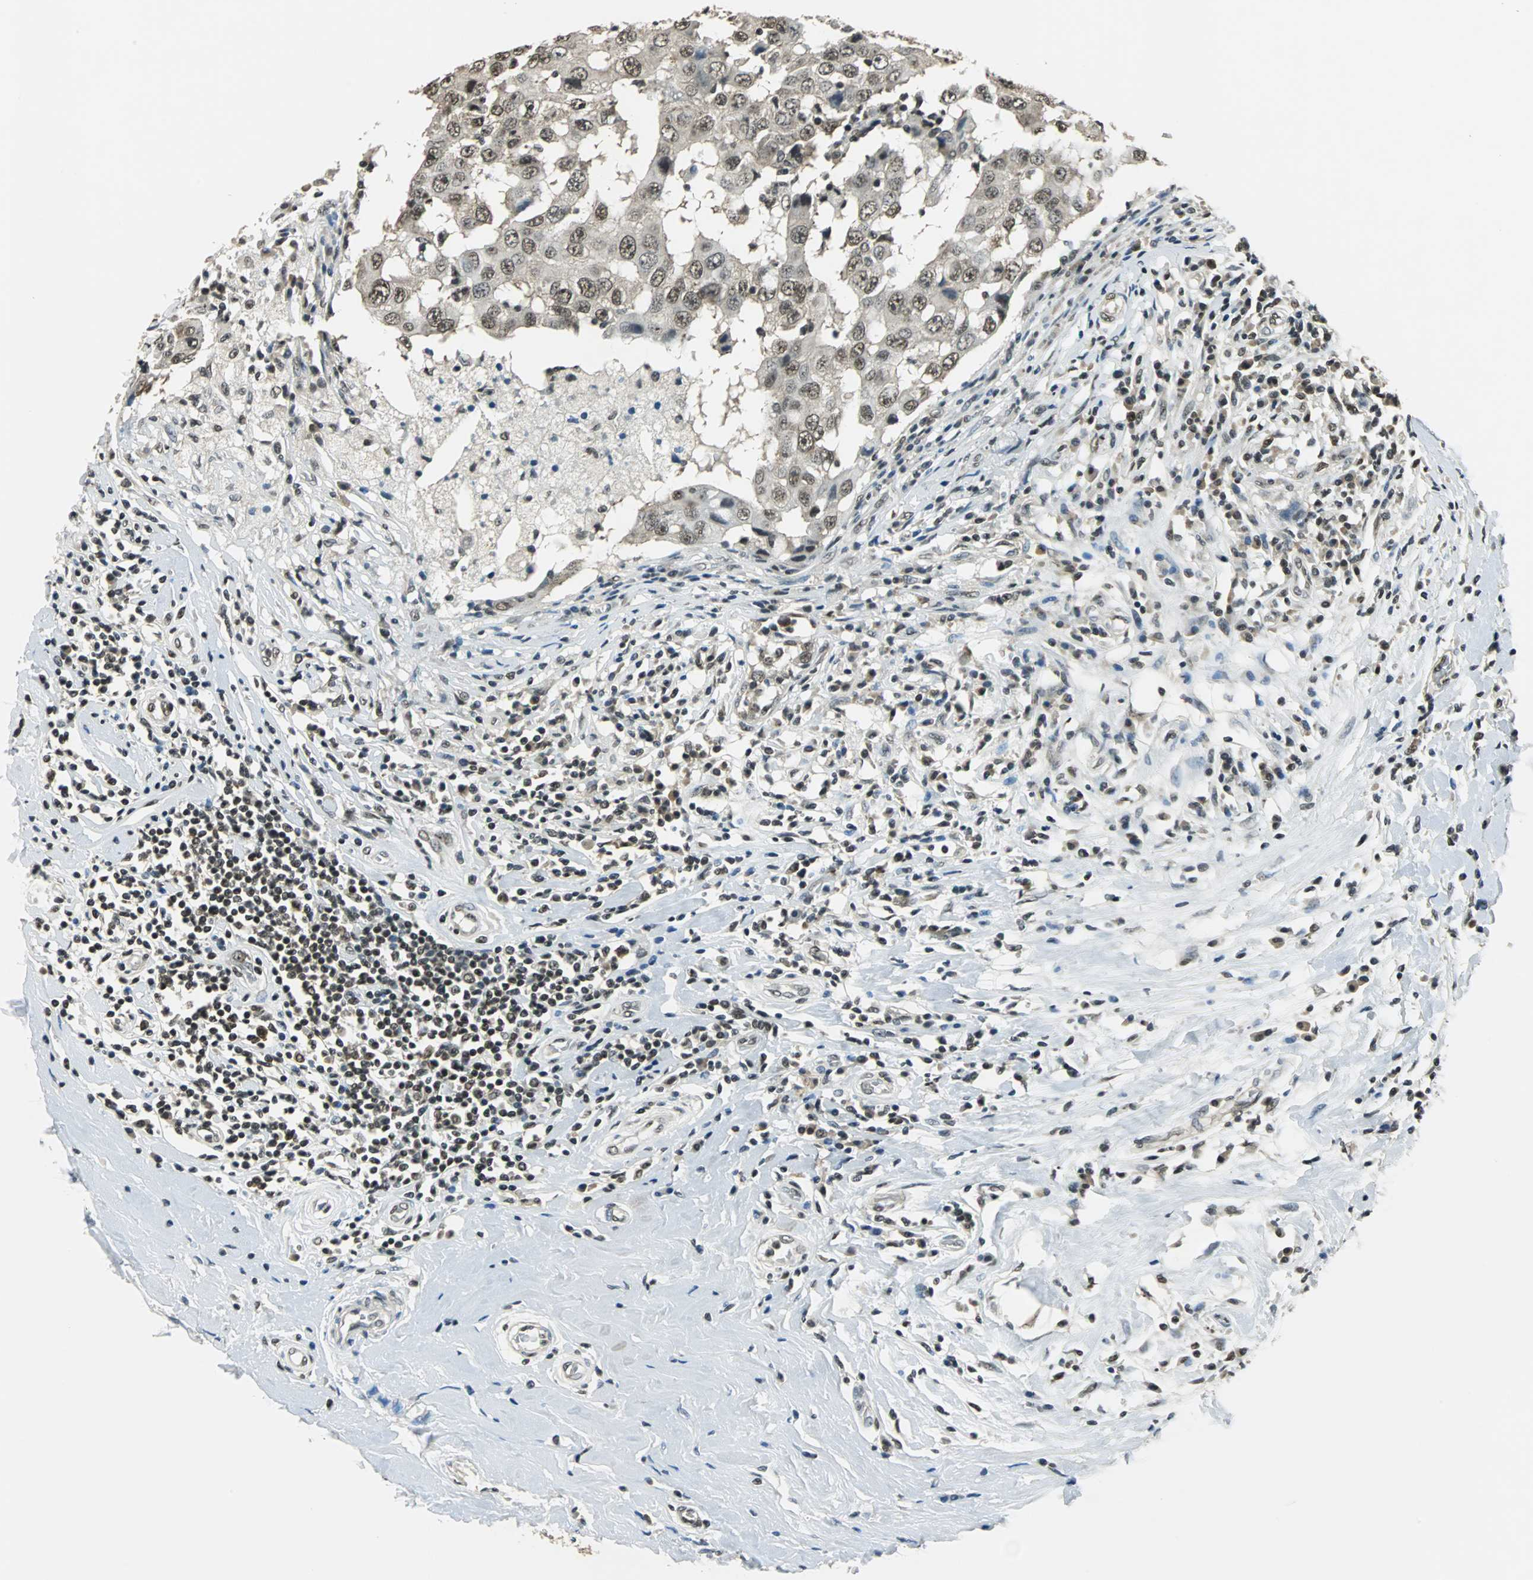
{"staining": {"intensity": "moderate", "quantity": ">75%", "location": "cytoplasmic/membranous,nuclear"}, "tissue": "breast cancer", "cell_type": "Tumor cells", "image_type": "cancer", "snomed": [{"axis": "morphology", "description": "Duct carcinoma"}, {"axis": "topography", "description": "Breast"}], "caption": "IHC staining of breast intraductal carcinoma, which reveals medium levels of moderate cytoplasmic/membranous and nuclear expression in about >75% of tumor cells indicating moderate cytoplasmic/membranous and nuclear protein positivity. The staining was performed using DAB (3,3'-diaminobenzidine) (brown) for protein detection and nuclei were counterstained in hematoxylin (blue).", "gene": "RBM14", "patient": {"sex": "female", "age": 27}}